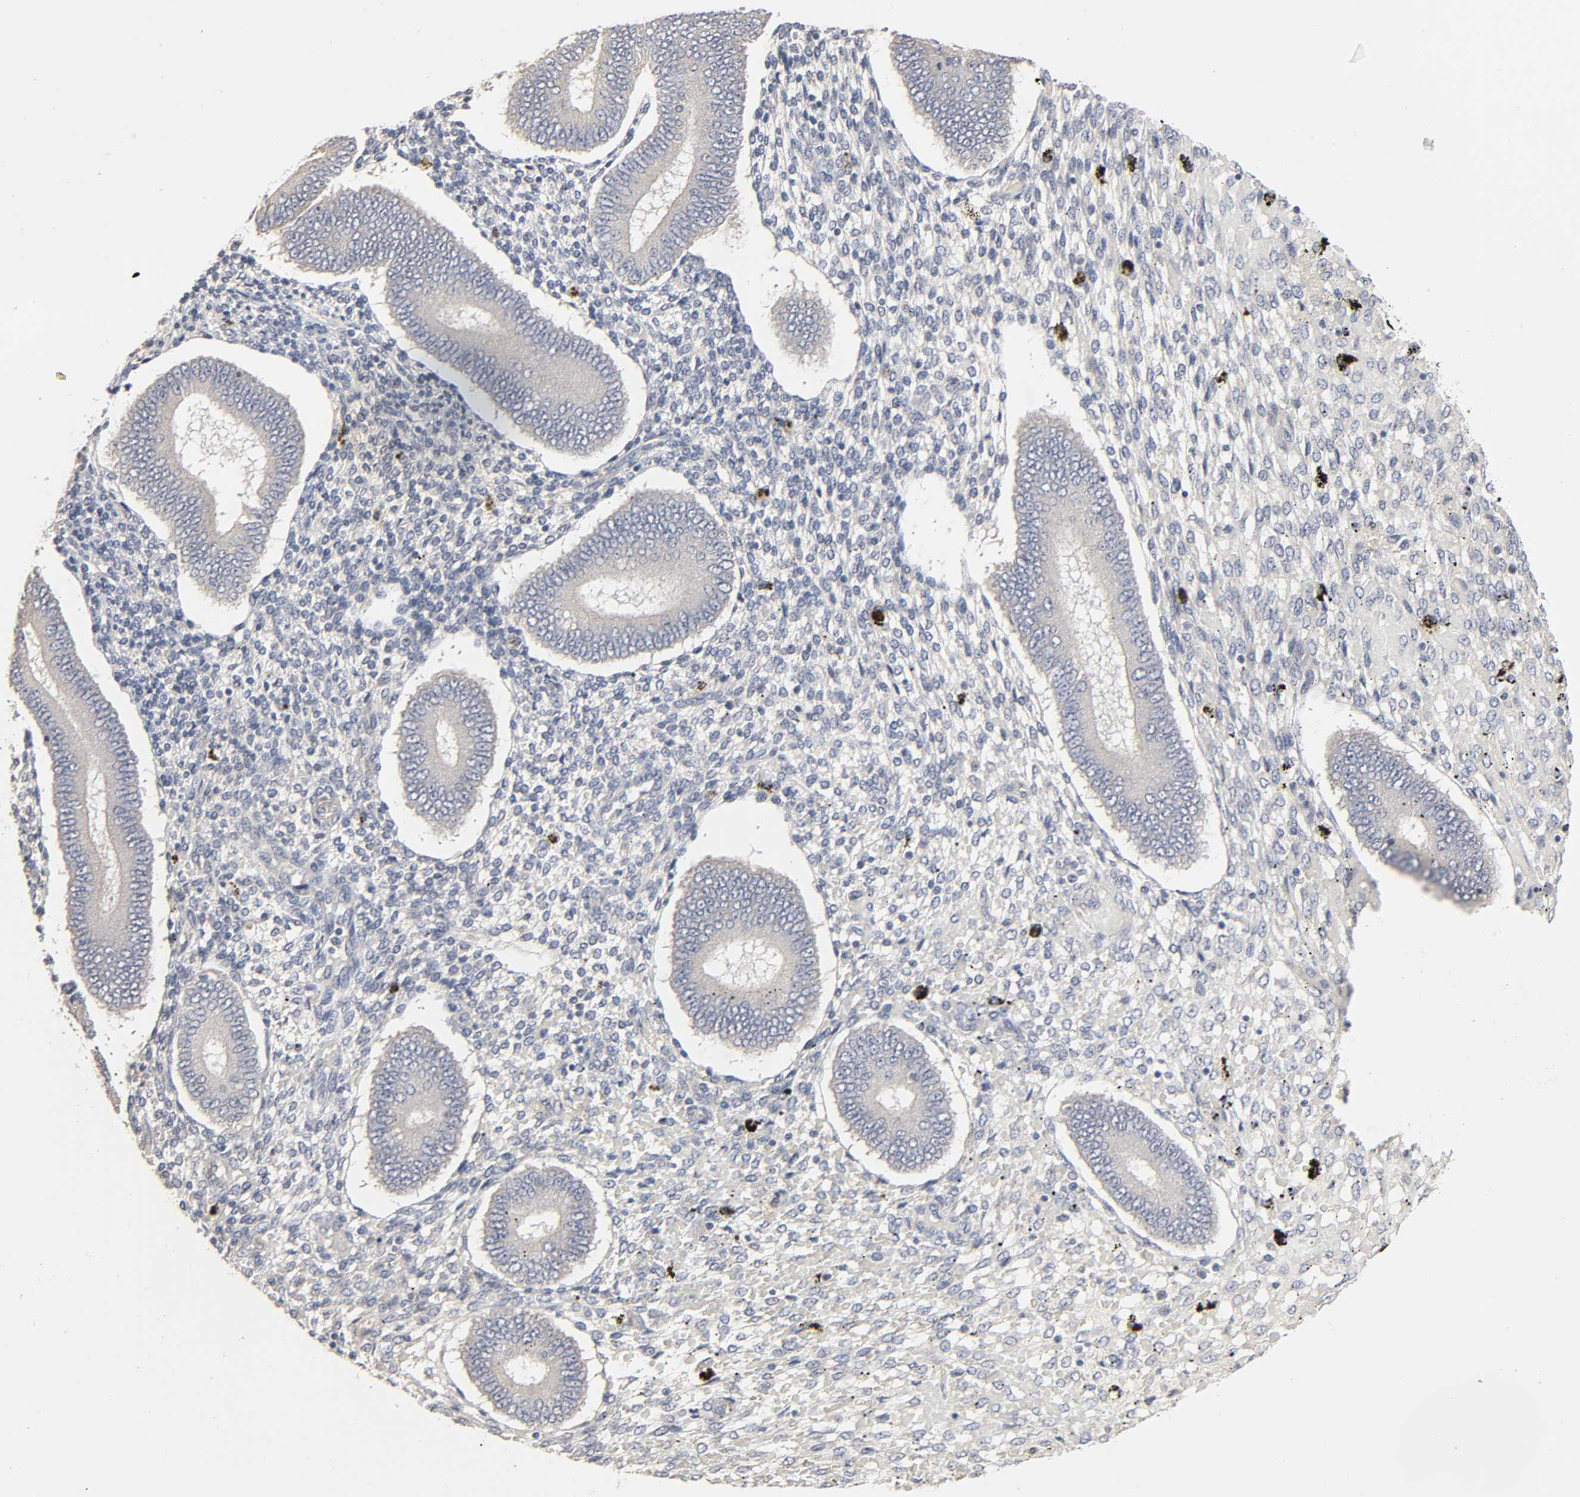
{"staining": {"intensity": "negative", "quantity": "none", "location": "none"}, "tissue": "endometrium", "cell_type": "Cells in endometrial stroma", "image_type": "normal", "snomed": [{"axis": "morphology", "description": "Normal tissue, NOS"}, {"axis": "topography", "description": "Endometrium"}], "caption": "This is a photomicrograph of IHC staining of normal endometrium, which shows no staining in cells in endometrial stroma. The staining is performed using DAB (3,3'-diaminobenzidine) brown chromogen with nuclei counter-stained in using hematoxylin.", "gene": "SLC10A2", "patient": {"sex": "female", "age": 42}}